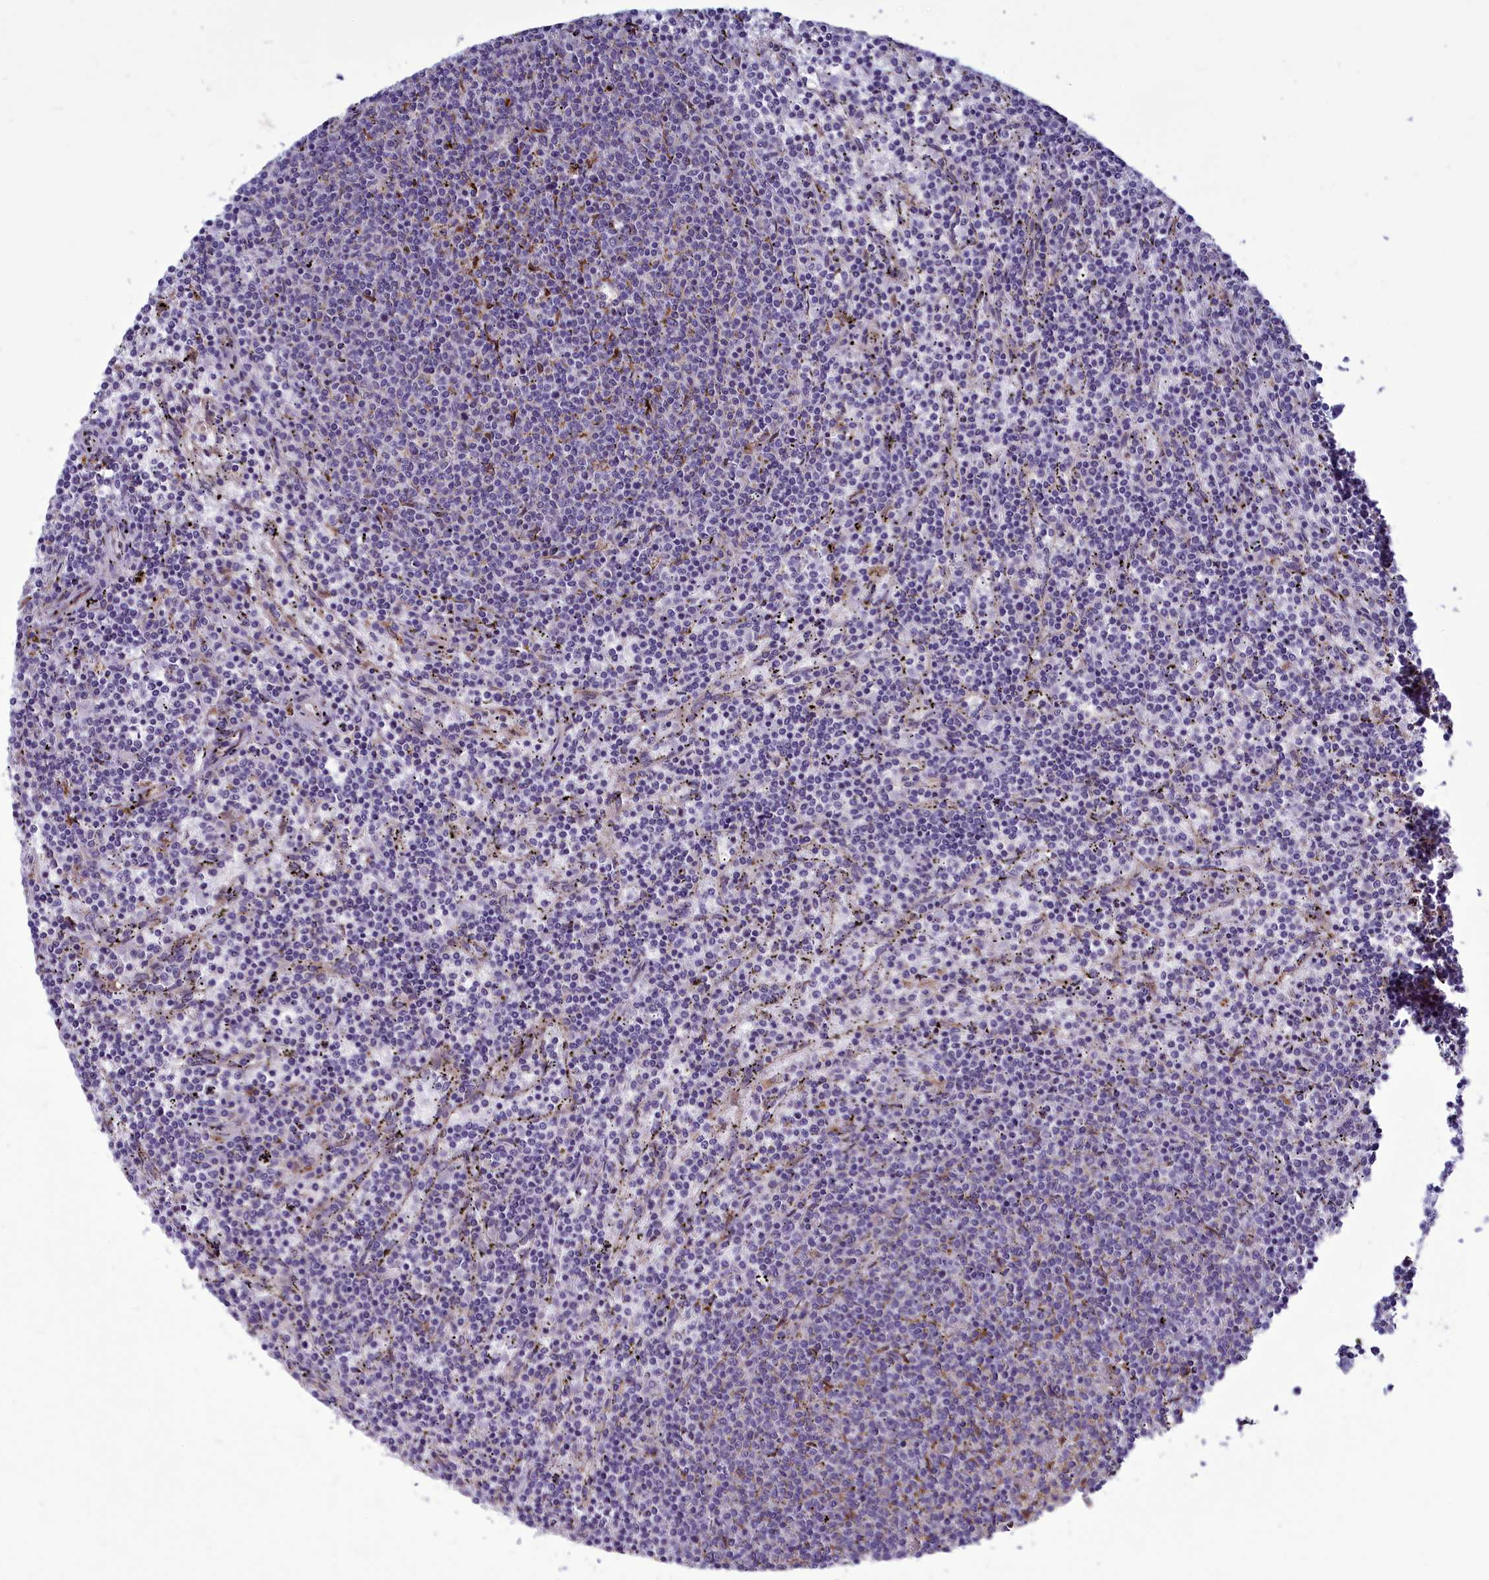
{"staining": {"intensity": "negative", "quantity": "none", "location": "none"}, "tissue": "lymphoma", "cell_type": "Tumor cells", "image_type": "cancer", "snomed": [{"axis": "morphology", "description": "Malignant lymphoma, non-Hodgkin's type, Low grade"}, {"axis": "topography", "description": "Spleen"}], "caption": "Tumor cells show no significant protein staining in lymphoma.", "gene": "CENATAC", "patient": {"sex": "female", "age": 50}}